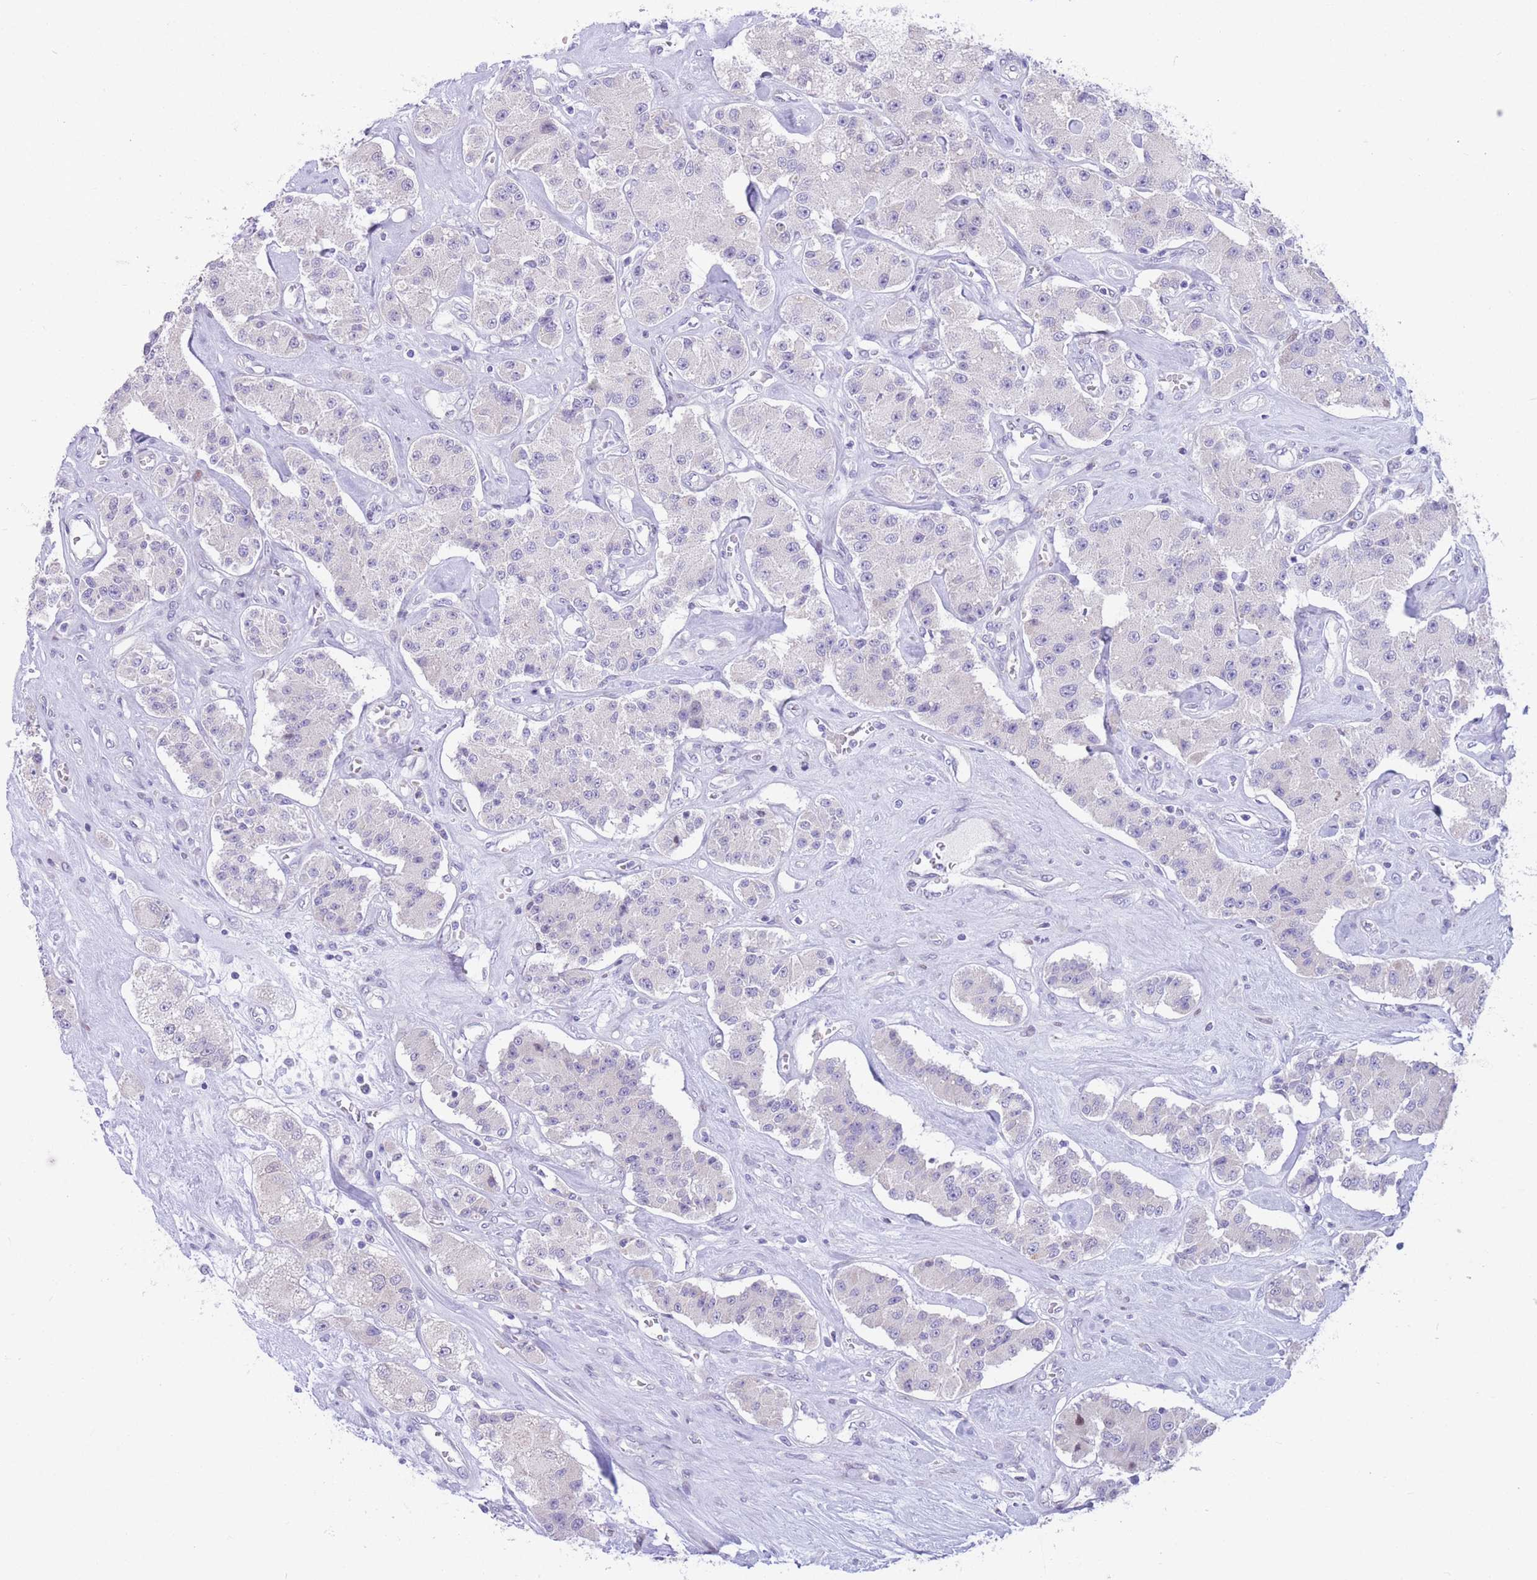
{"staining": {"intensity": "negative", "quantity": "none", "location": "none"}, "tissue": "carcinoid", "cell_type": "Tumor cells", "image_type": "cancer", "snomed": [{"axis": "morphology", "description": "Carcinoid, malignant, NOS"}, {"axis": "topography", "description": "Pancreas"}], "caption": "This is a histopathology image of immunohistochemistry staining of carcinoid, which shows no expression in tumor cells.", "gene": "SHCBP1", "patient": {"sex": "male", "age": 41}}